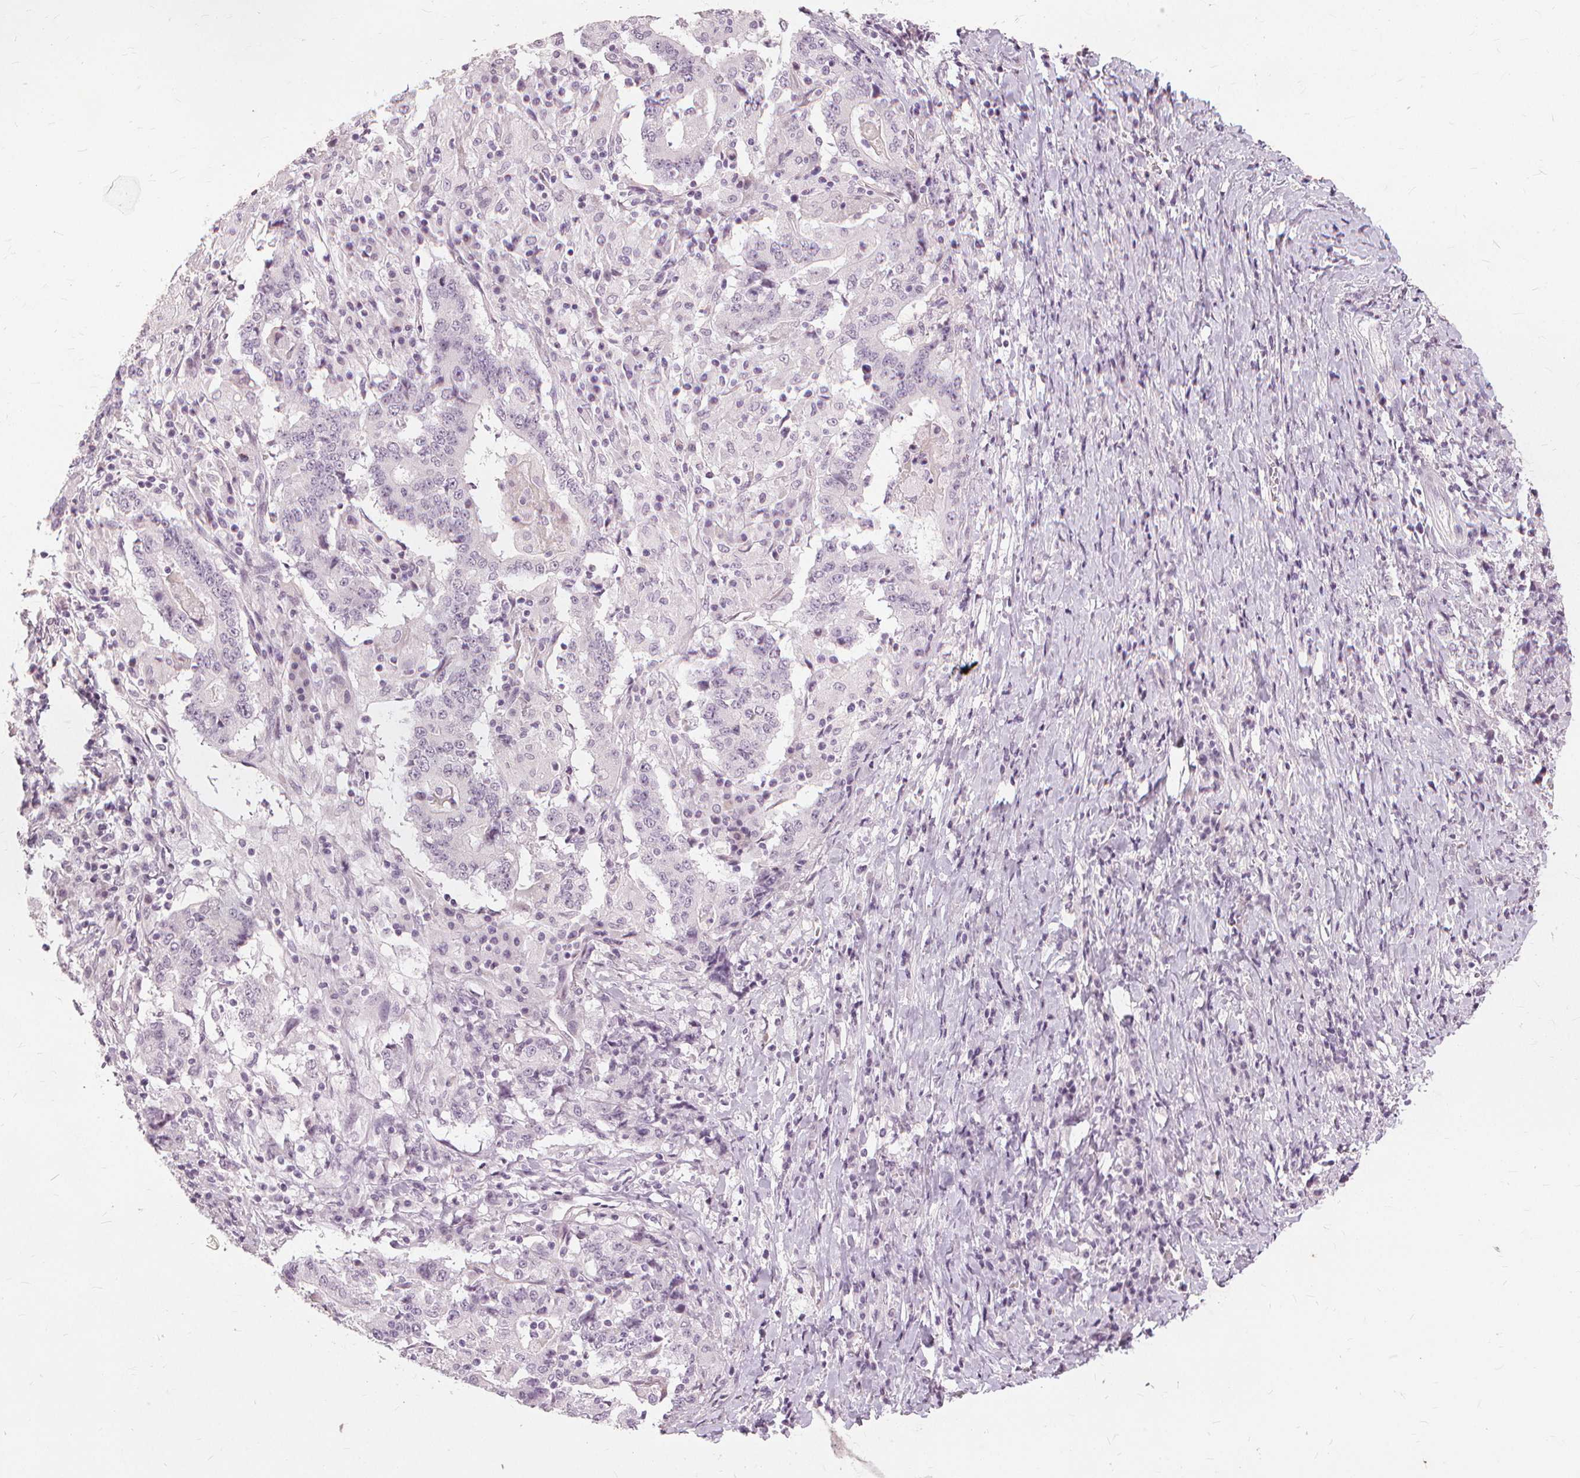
{"staining": {"intensity": "negative", "quantity": "none", "location": "none"}, "tissue": "stomach cancer", "cell_type": "Tumor cells", "image_type": "cancer", "snomed": [{"axis": "morphology", "description": "Normal tissue, NOS"}, {"axis": "morphology", "description": "Adenocarcinoma, NOS"}, {"axis": "topography", "description": "Stomach, upper"}, {"axis": "topography", "description": "Stomach"}], "caption": "Protein analysis of stomach adenocarcinoma exhibits no significant staining in tumor cells. (DAB immunohistochemistry with hematoxylin counter stain).", "gene": "SFTPD", "patient": {"sex": "male", "age": 59}}